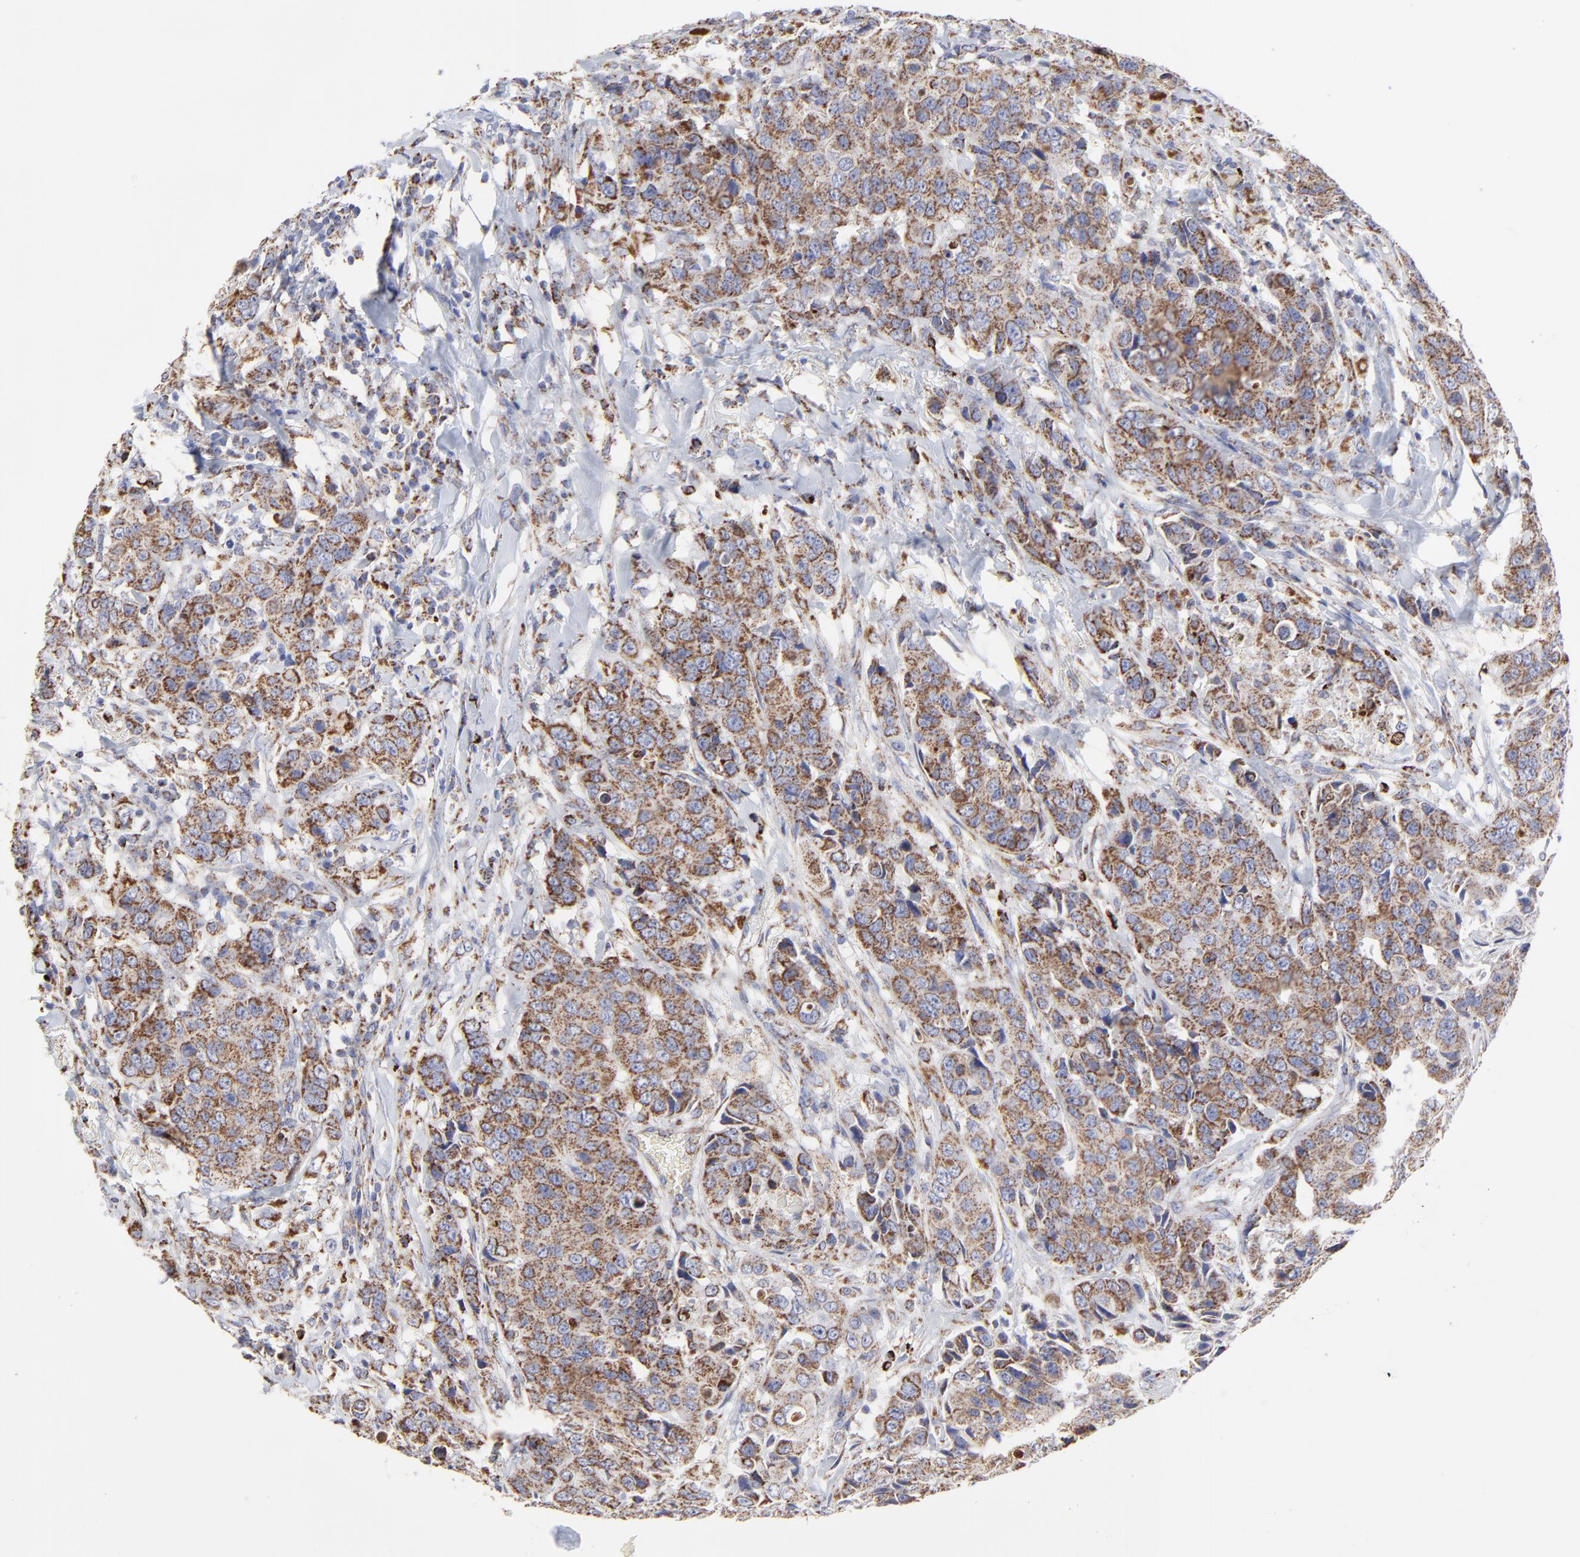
{"staining": {"intensity": "strong", "quantity": ">75%", "location": "cytoplasmic/membranous"}, "tissue": "breast cancer", "cell_type": "Tumor cells", "image_type": "cancer", "snomed": [{"axis": "morphology", "description": "Duct carcinoma"}, {"axis": "topography", "description": "Breast"}], "caption": "Immunohistochemical staining of breast cancer (invasive ductal carcinoma) demonstrates high levels of strong cytoplasmic/membranous positivity in about >75% of tumor cells.", "gene": "PINK1", "patient": {"sex": "female", "age": 54}}